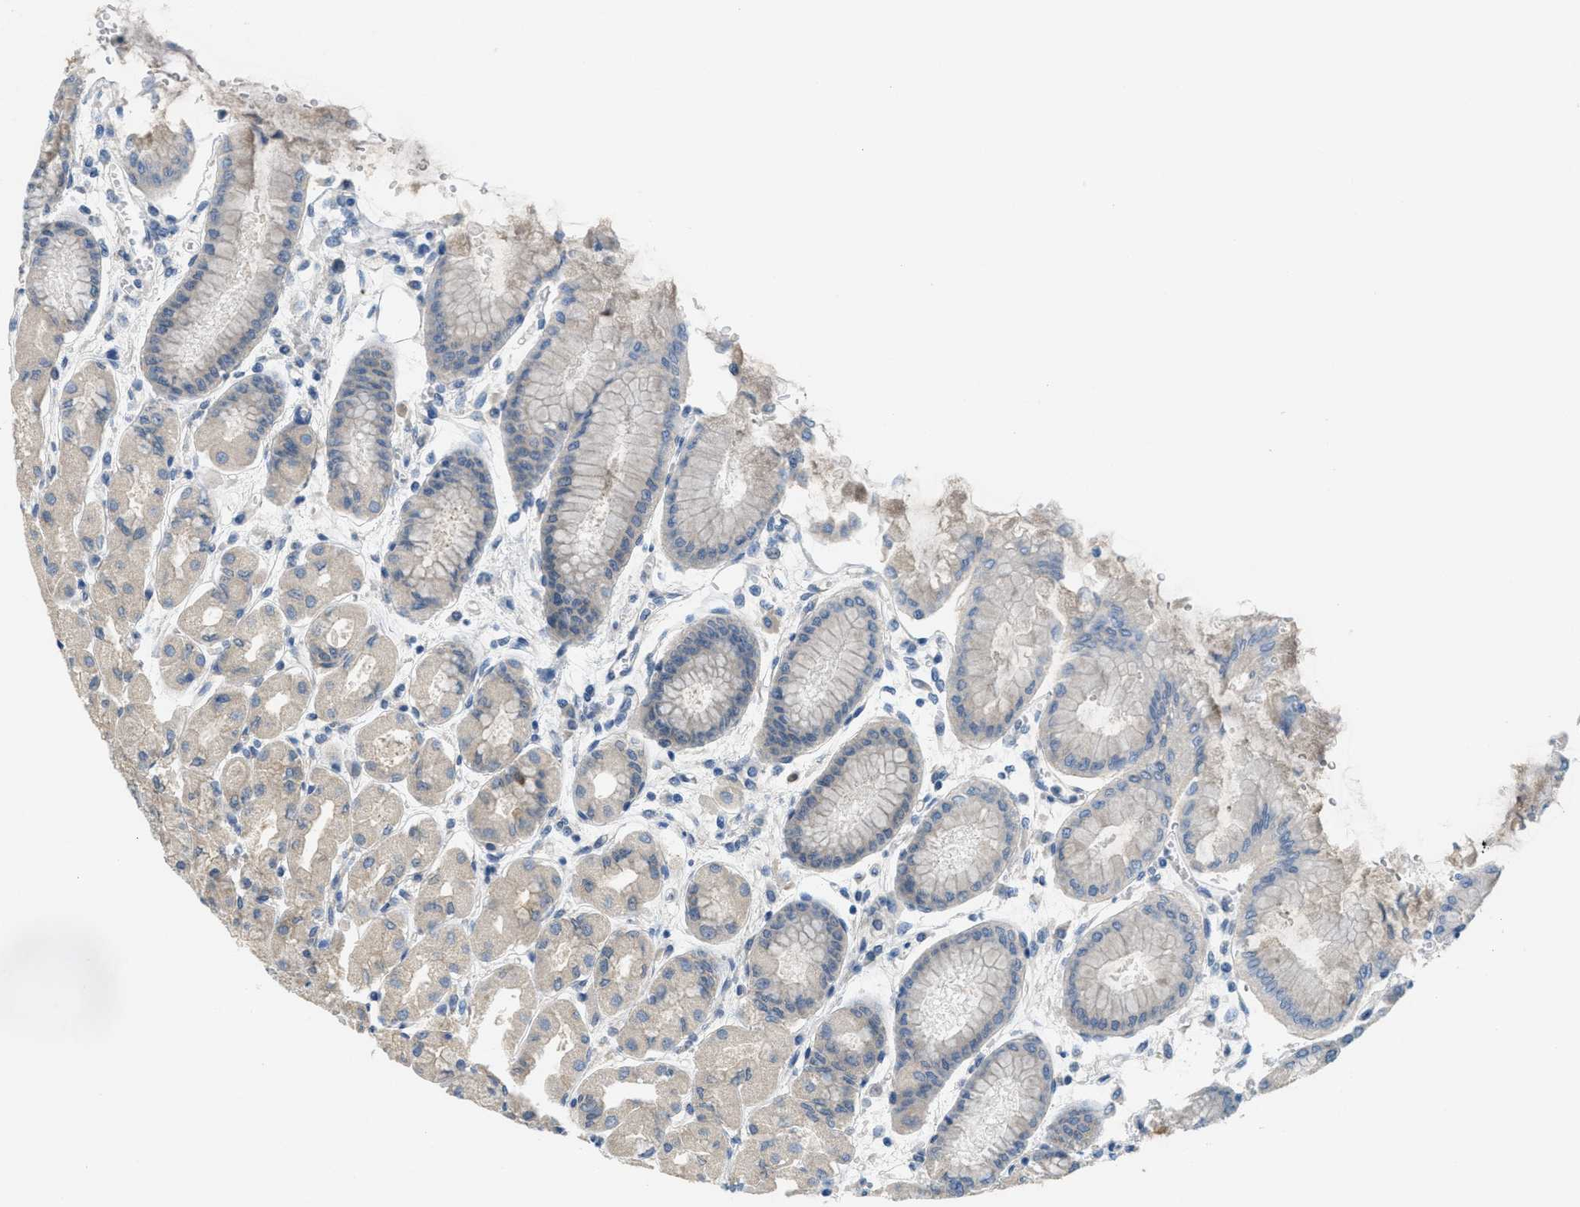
{"staining": {"intensity": "moderate", "quantity": "<25%", "location": "cytoplasmic/membranous"}, "tissue": "stomach", "cell_type": "Glandular cells", "image_type": "normal", "snomed": [{"axis": "morphology", "description": "Normal tissue, NOS"}, {"axis": "topography", "description": "Stomach, upper"}], "caption": "Immunohistochemistry (DAB (3,3'-diaminobenzidine)) staining of normal stomach reveals moderate cytoplasmic/membranous protein staining in approximately <25% of glandular cells.", "gene": "ZFYVE9", "patient": {"sex": "female", "age": 56}}